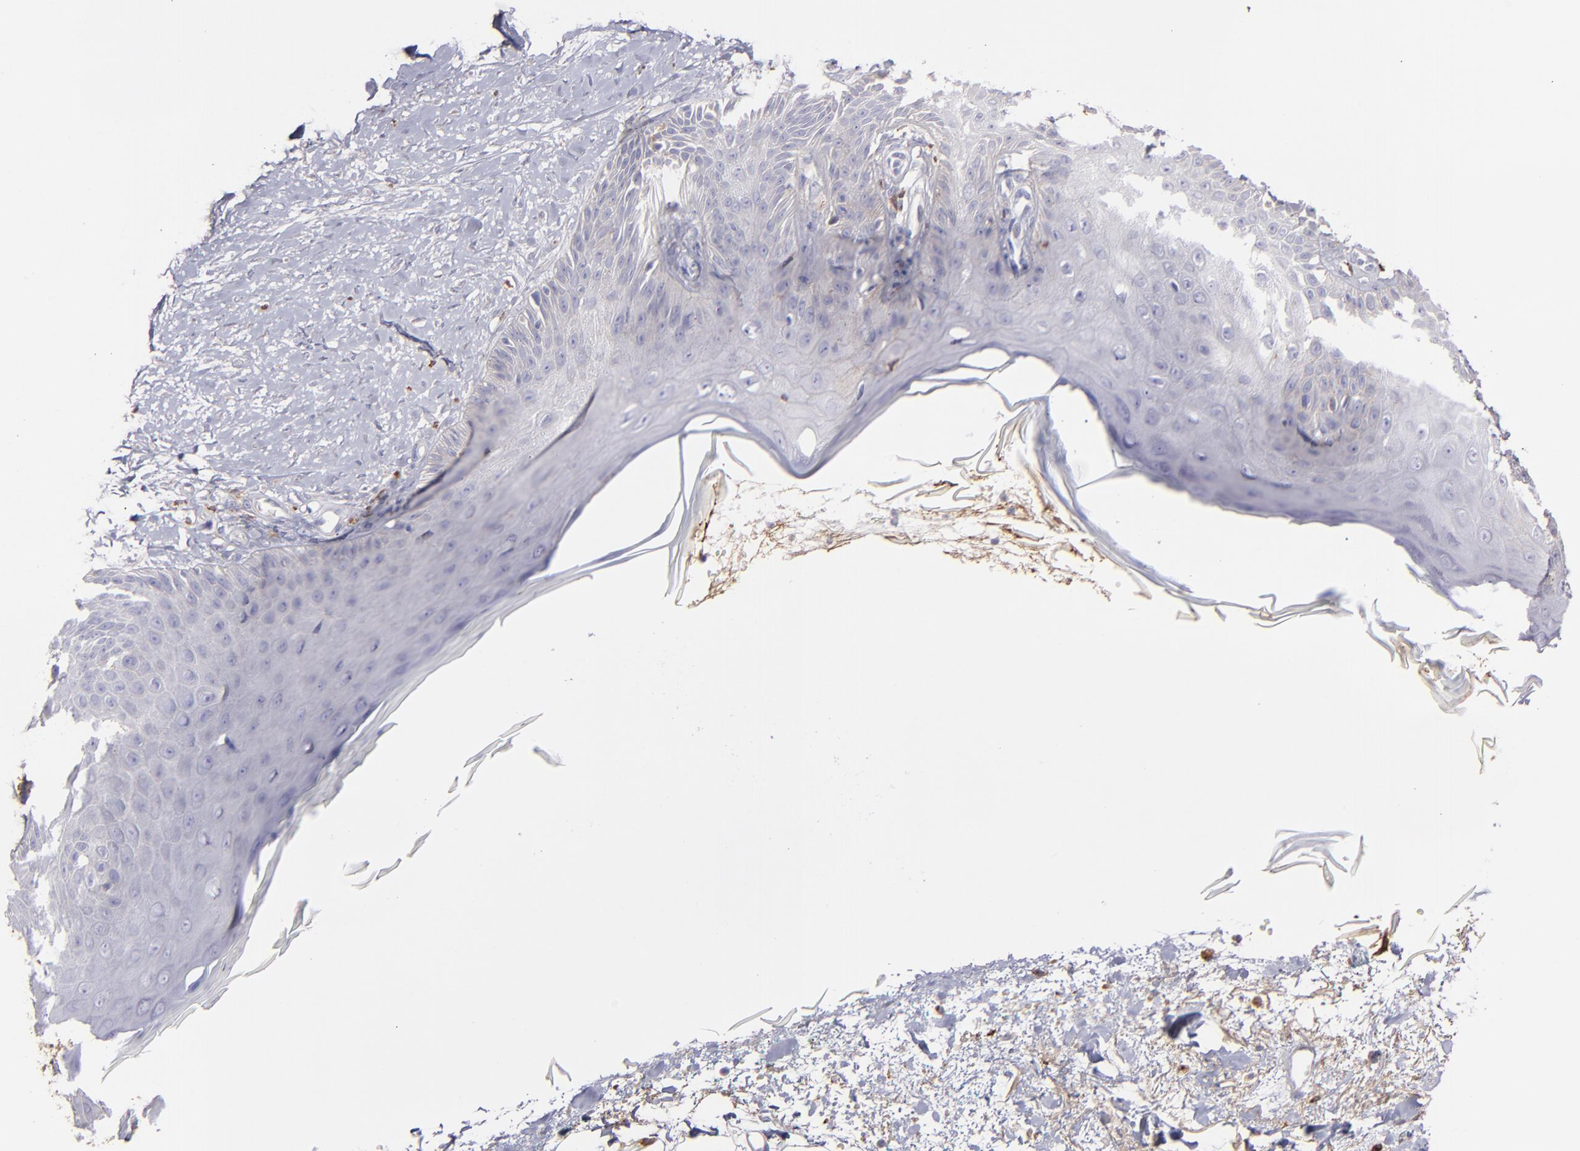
{"staining": {"intensity": "negative", "quantity": "none", "location": "none"}, "tissue": "skin cancer", "cell_type": "Tumor cells", "image_type": "cancer", "snomed": [{"axis": "morphology", "description": "Squamous cell carcinoma, NOS"}, {"axis": "topography", "description": "Skin"}], "caption": "Immunohistochemistry (IHC) histopathology image of skin cancer (squamous cell carcinoma) stained for a protein (brown), which reveals no staining in tumor cells. (DAB (3,3'-diaminobenzidine) IHC with hematoxylin counter stain).", "gene": "C1QA", "patient": {"sex": "female", "age": 40}}